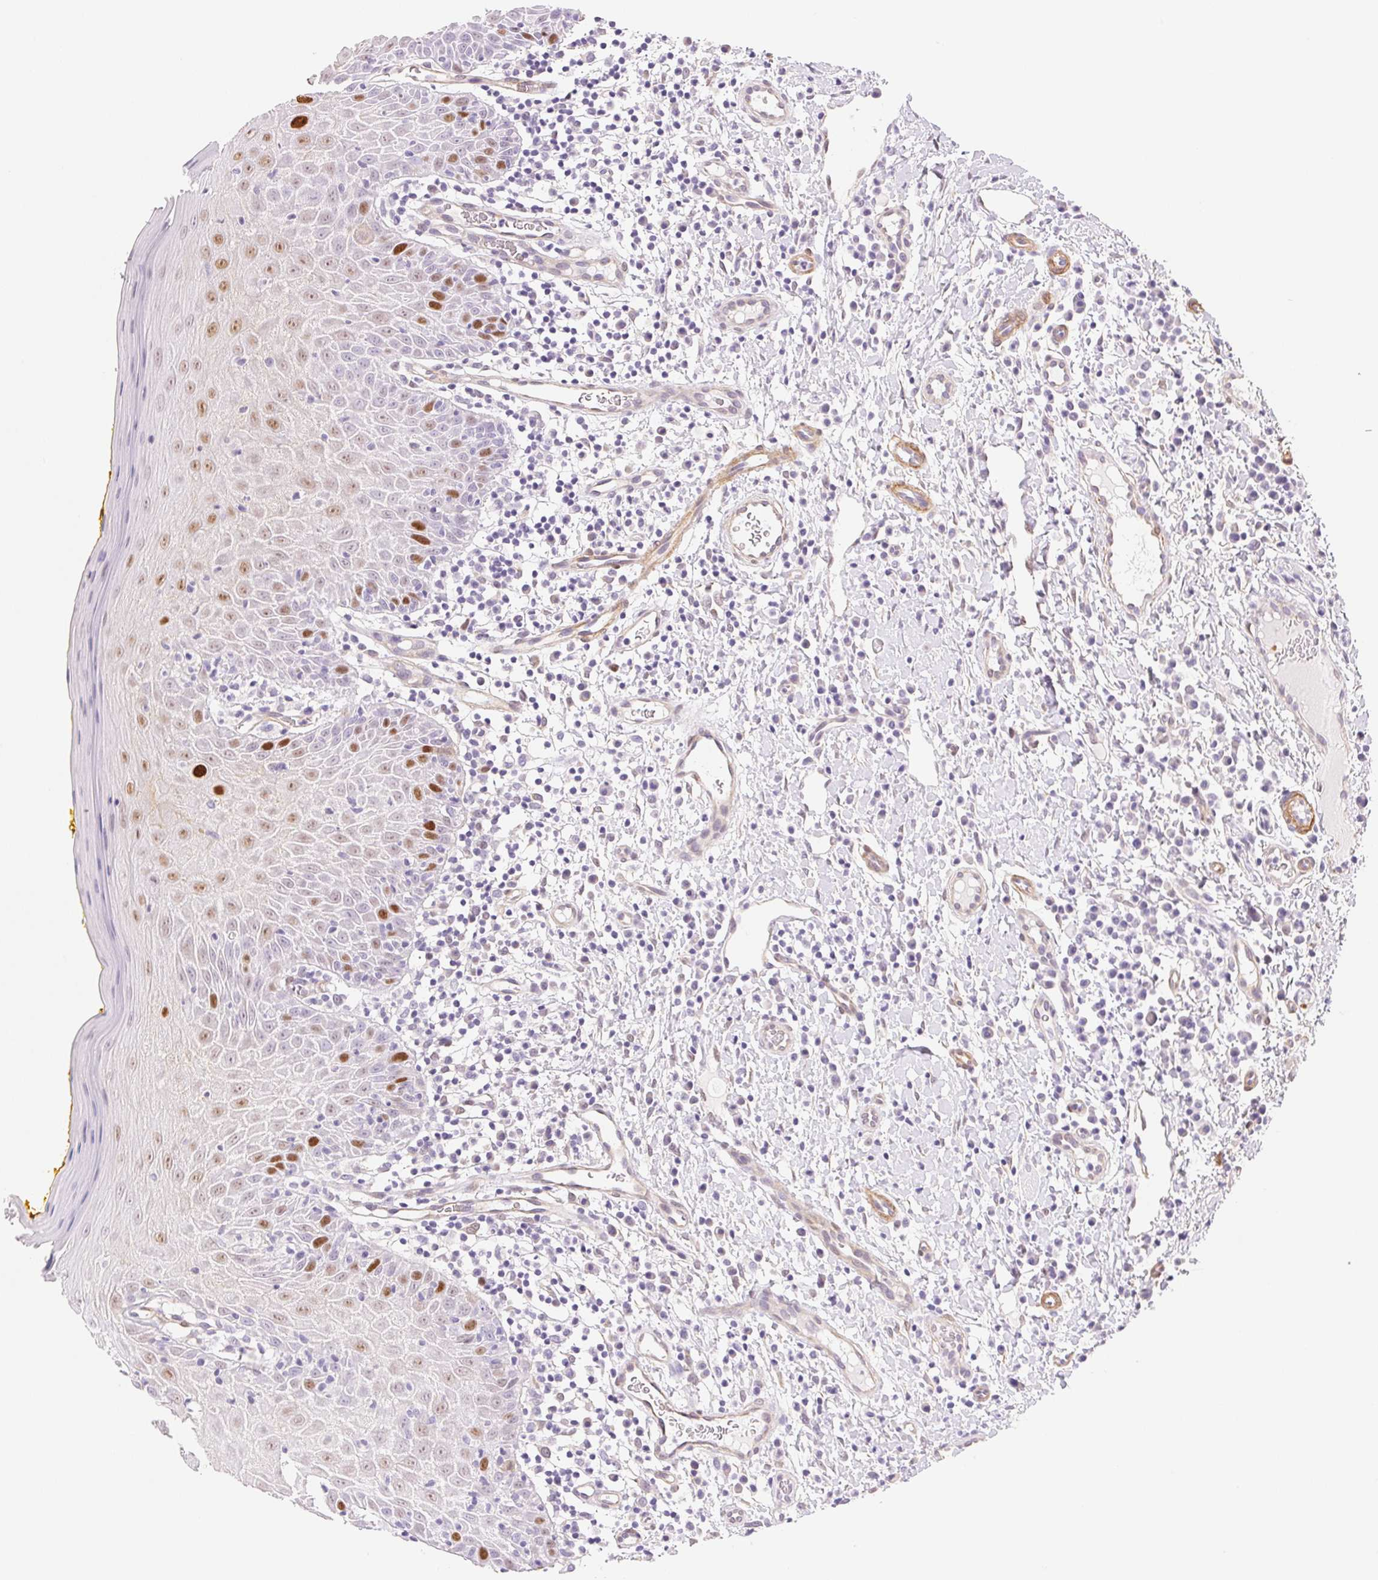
{"staining": {"intensity": "strong", "quantity": "<25%", "location": "nuclear"}, "tissue": "oral mucosa", "cell_type": "Squamous epithelial cells", "image_type": "normal", "snomed": [{"axis": "morphology", "description": "Normal tissue, NOS"}, {"axis": "topography", "description": "Oral tissue"}, {"axis": "topography", "description": "Tounge, NOS"}], "caption": "A brown stain labels strong nuclear staining of a protein in squamous epithelial cells of unremarkable human oral mucosa.", "gene": "SMTN", "patient": {"sex": "female", "age": 58}}